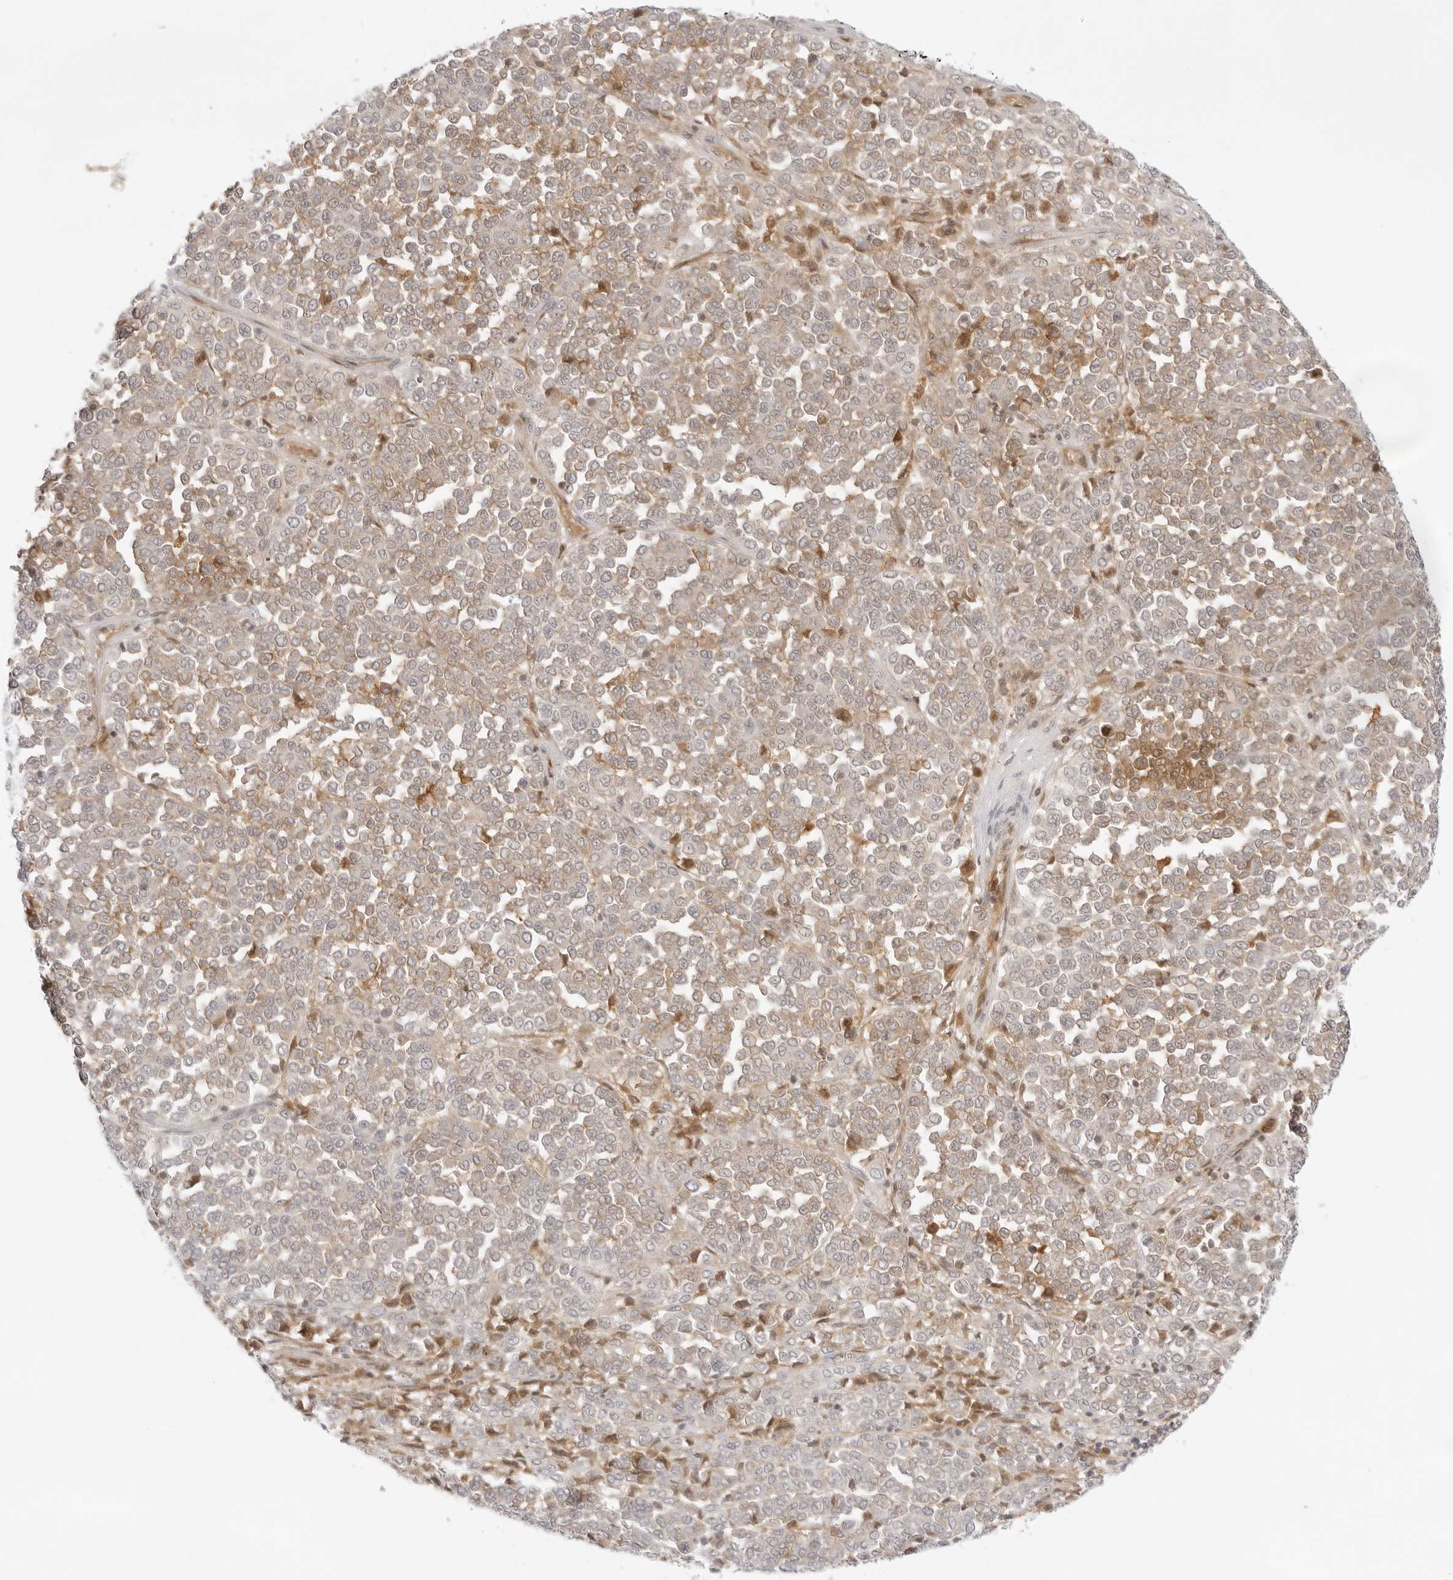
{"staining": {"intensity": "moderate", "quantity": "25%-75%", "location": "cytoplasmic/membranous"}, "tissue": "melanoma", "cell_type": "Tumor cells", "image_type": "cancer", "snomed": [{"axis": "morphology", "description": "Malignant melanoma, Metastatic site"}, {"axis": "topography", "description": "Pancreas"}], "caption": "This histopathology image exhibits IHC staining of human malignant melanoma (metastatic site), with medium moderate cytoplasmic/membranous positivity in about 25%-75% of tumor cells.", "gene": "TNFRSF14", "patient": {"sex": "female", "age": 30}}